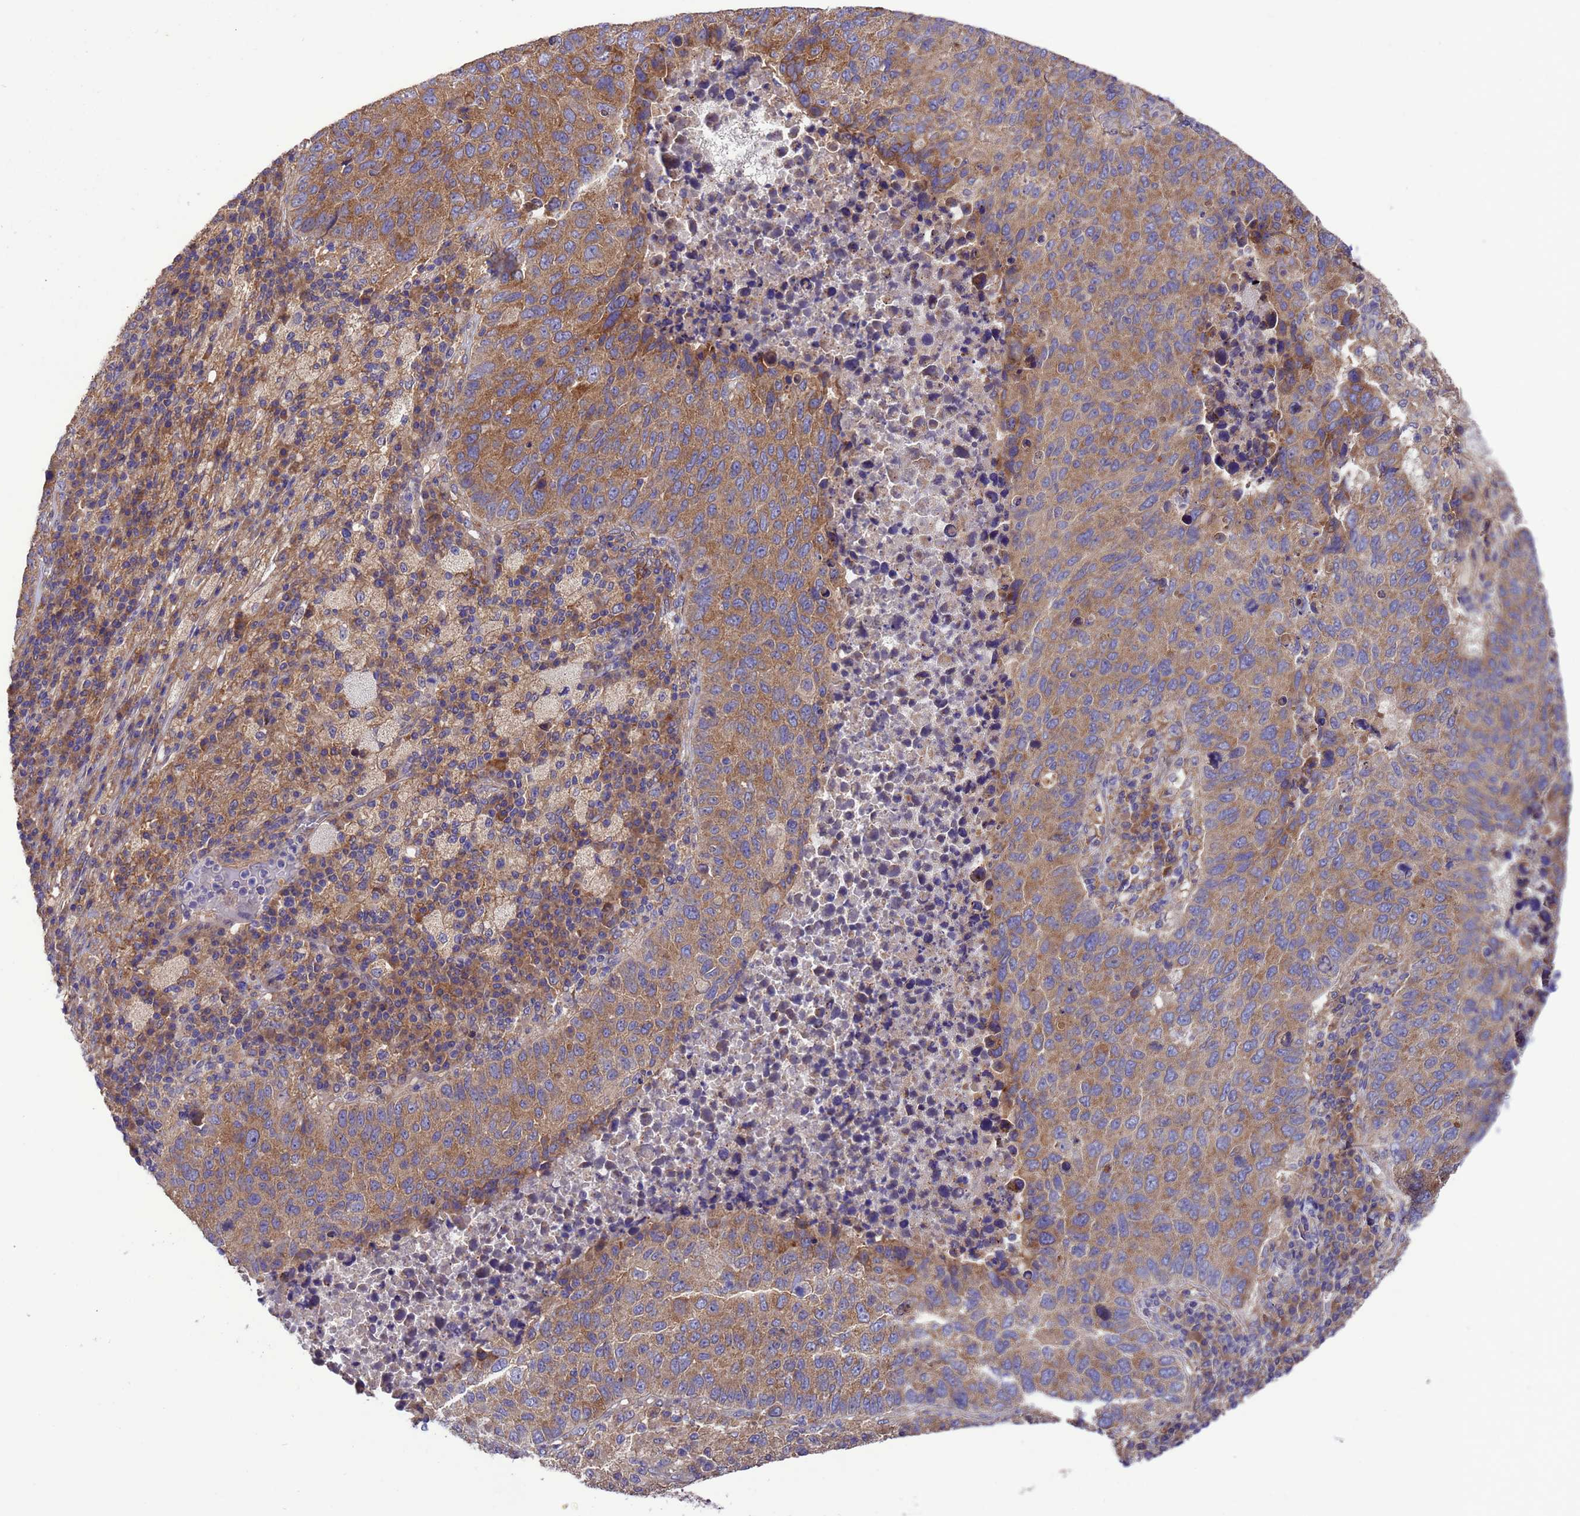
{"staining": {"intensity": "moderate", "quantity": ">75%", "location": "cytoplasmic/membranous"}, "tissue": "lung cancer", "cell_type": "Tumor cells", "image_type": "cancer", "snomed": [{"axis": "morphology", "description": "Squamous cell carcinoma, NOS"}, {"axis": "topography", "description": "Lung"}], "caption": "The image shows a brown stain indicating the presence of a protein in the cytoplasmic/membranous of tumor cells in lung cancer.", "gene": "ARHGAP12", "patient": {"sex": "male", "age": 73}}